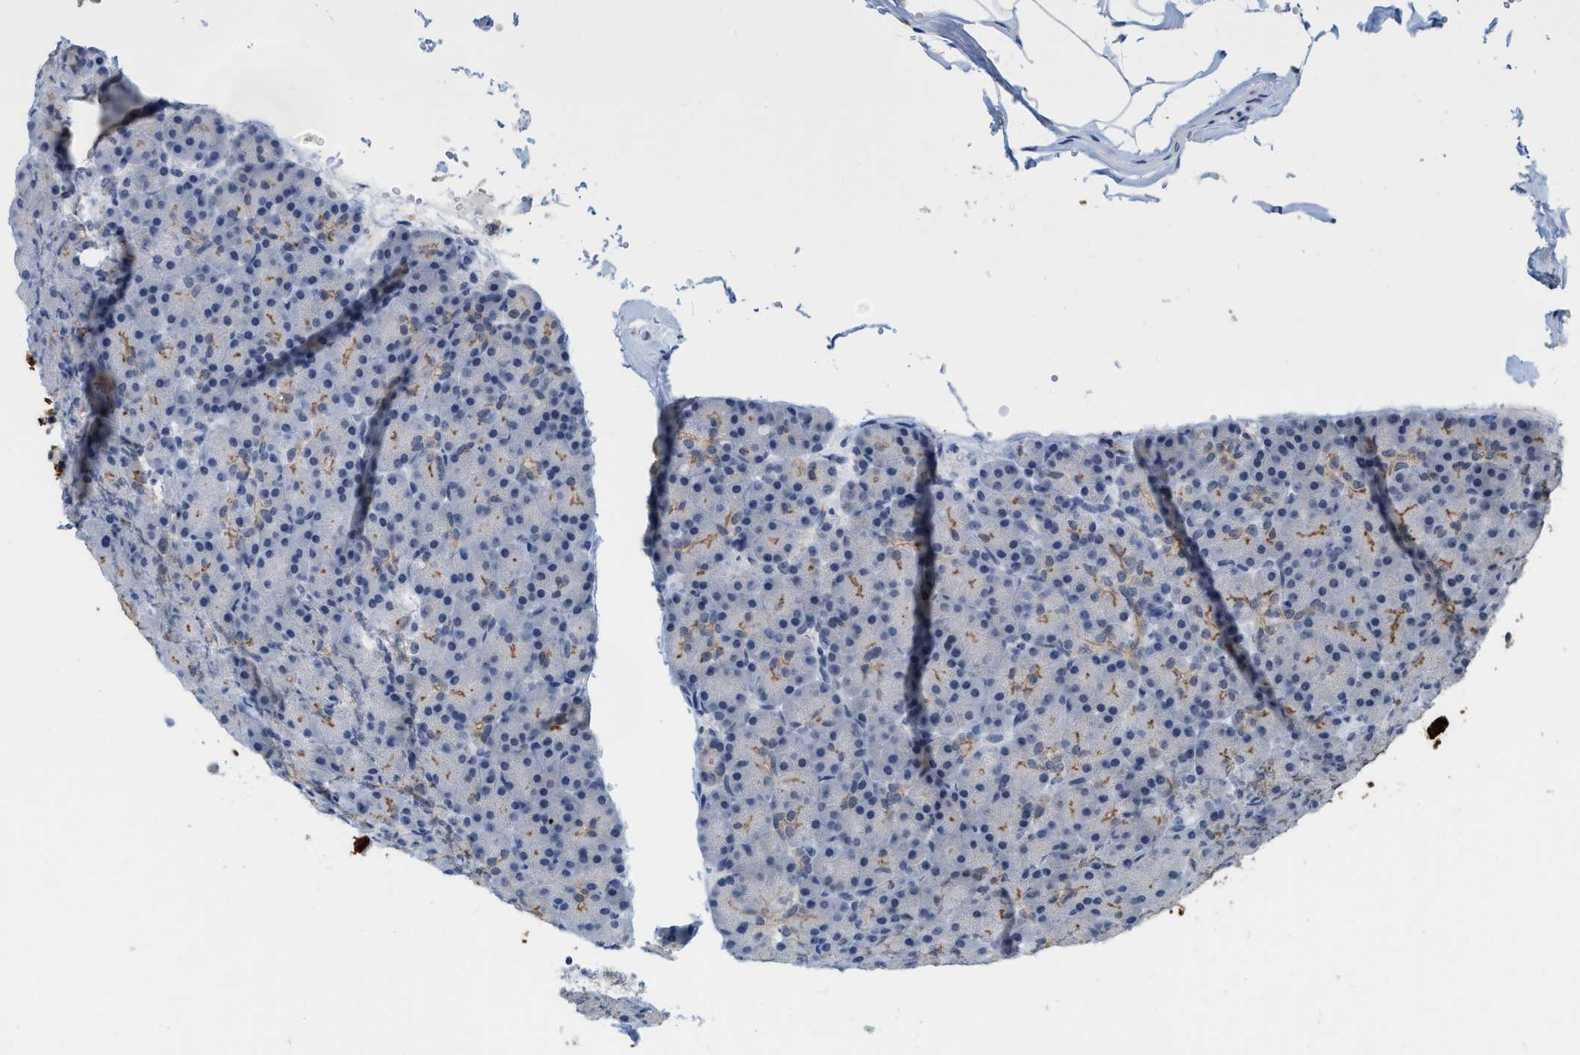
{"staining": {"intensity": "moderate", "quantity": "<25%", "location": "cytoplasmic/membranous"}, "tissue": "pancreas", "cell_type": "Exocrine glandular cells", "image_type": "normal", "snomed": [{"axis": "morphology", "description": "Normal tissue, NOS"}, {"axis": "topography", "description": "Pancreas"}], "caption": "Immunohistochemistry (DAB) staining of unremarkable pancreas demonstrates moderate cytoplasmic/membranous protein expression in about <25% of exocrine glandular cells.", "gene": "BAIAP2L1", "patient": {"sex": "female", "age": 43}}